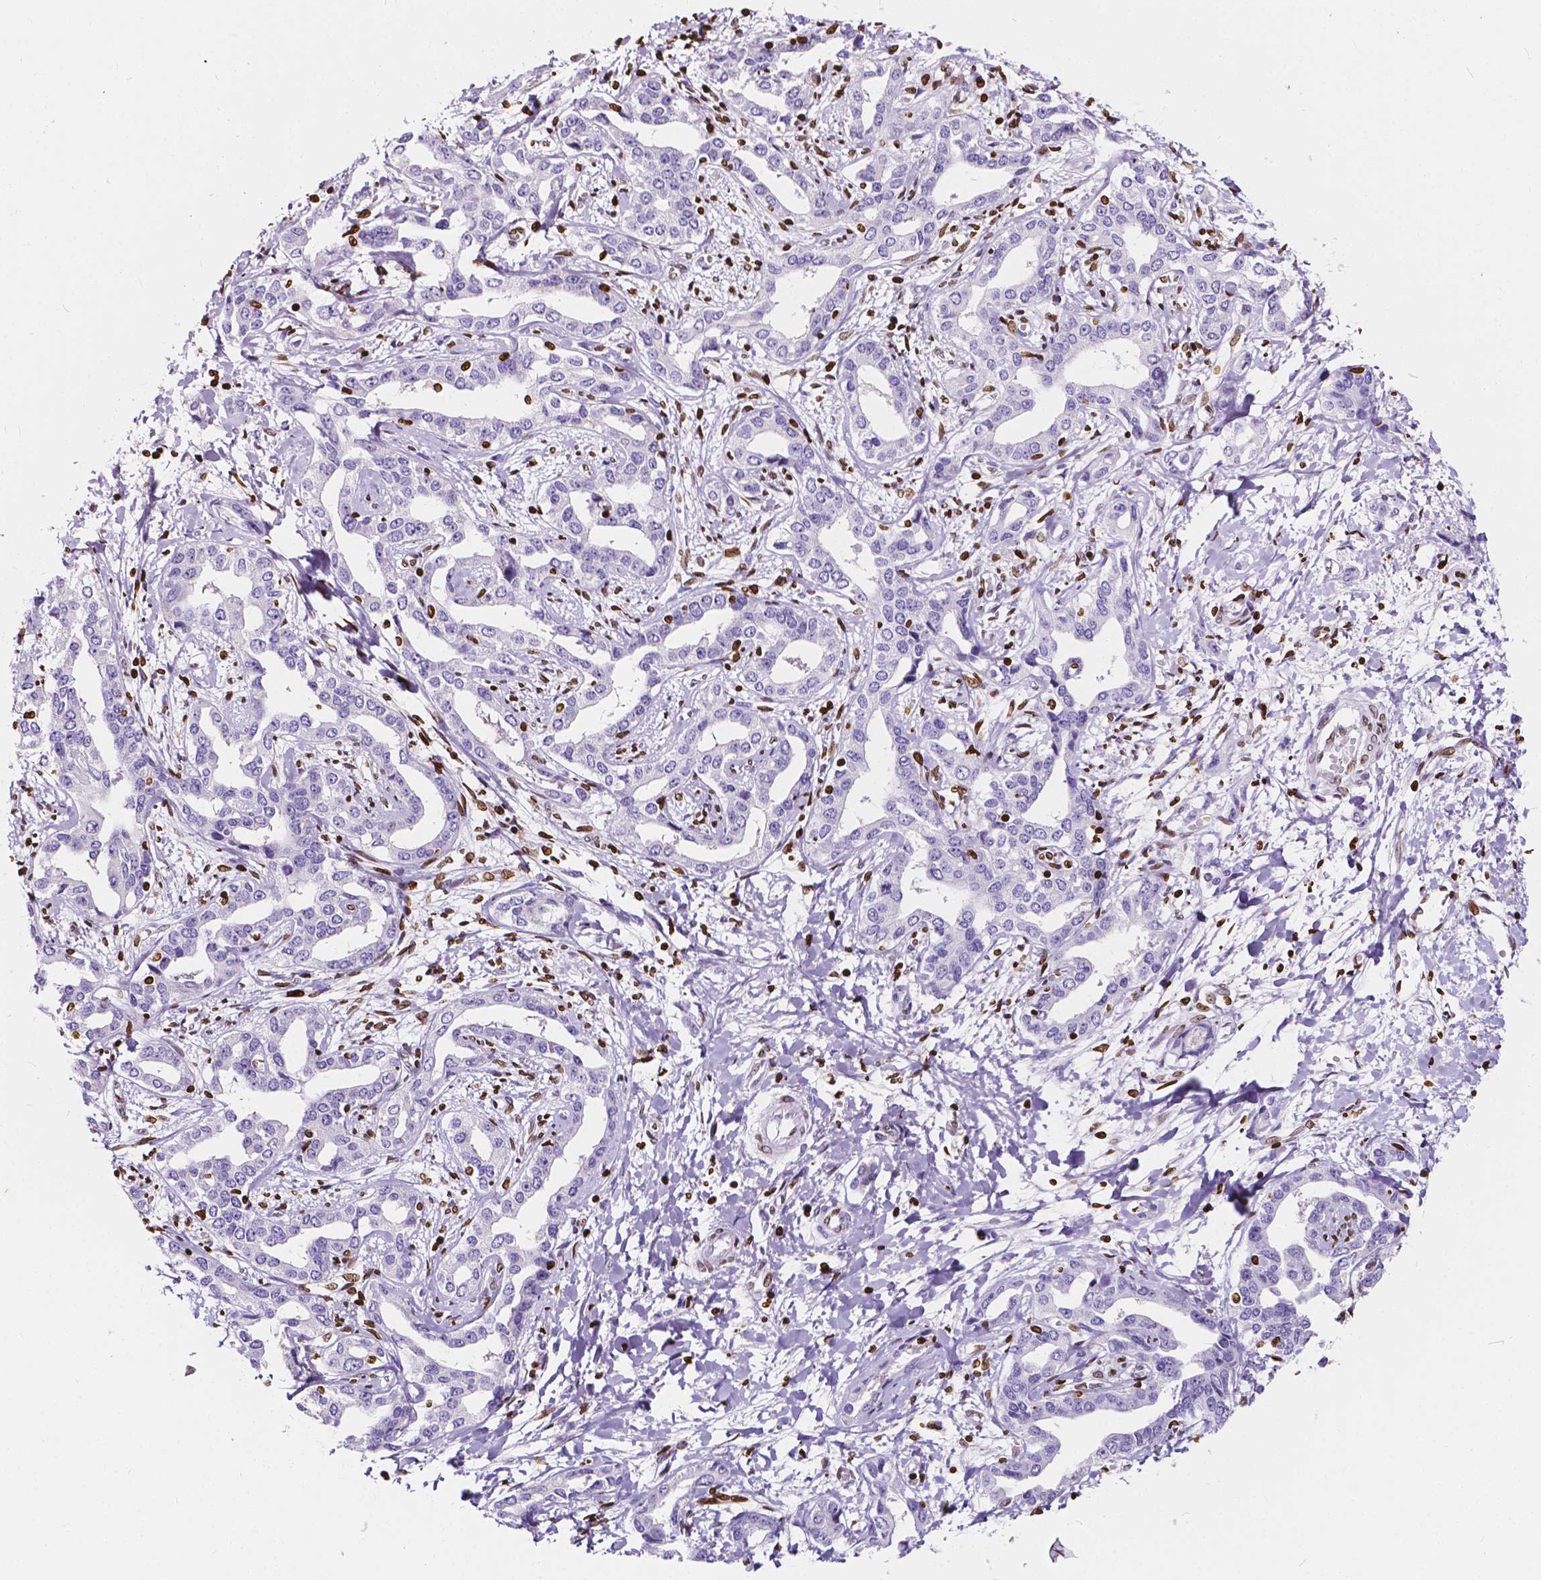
{"staining": {"intensity": "negative", "quantity": "none", "location": "none"}, "tissue": "liver cancer", "cell_type": "Tumor cells", "image_type": "cancer", "snomed": [{"axis": "morphology", "description": "Cholangiocarcinoma"}, {"axis": "topography", "description": "Liver"}], "caption": "Liver cancer was stained to show a protein in brown. There is no significant expression in tumor cells.", "gene": "CBY3", "patient": {"sex": "male", "age": 59}}